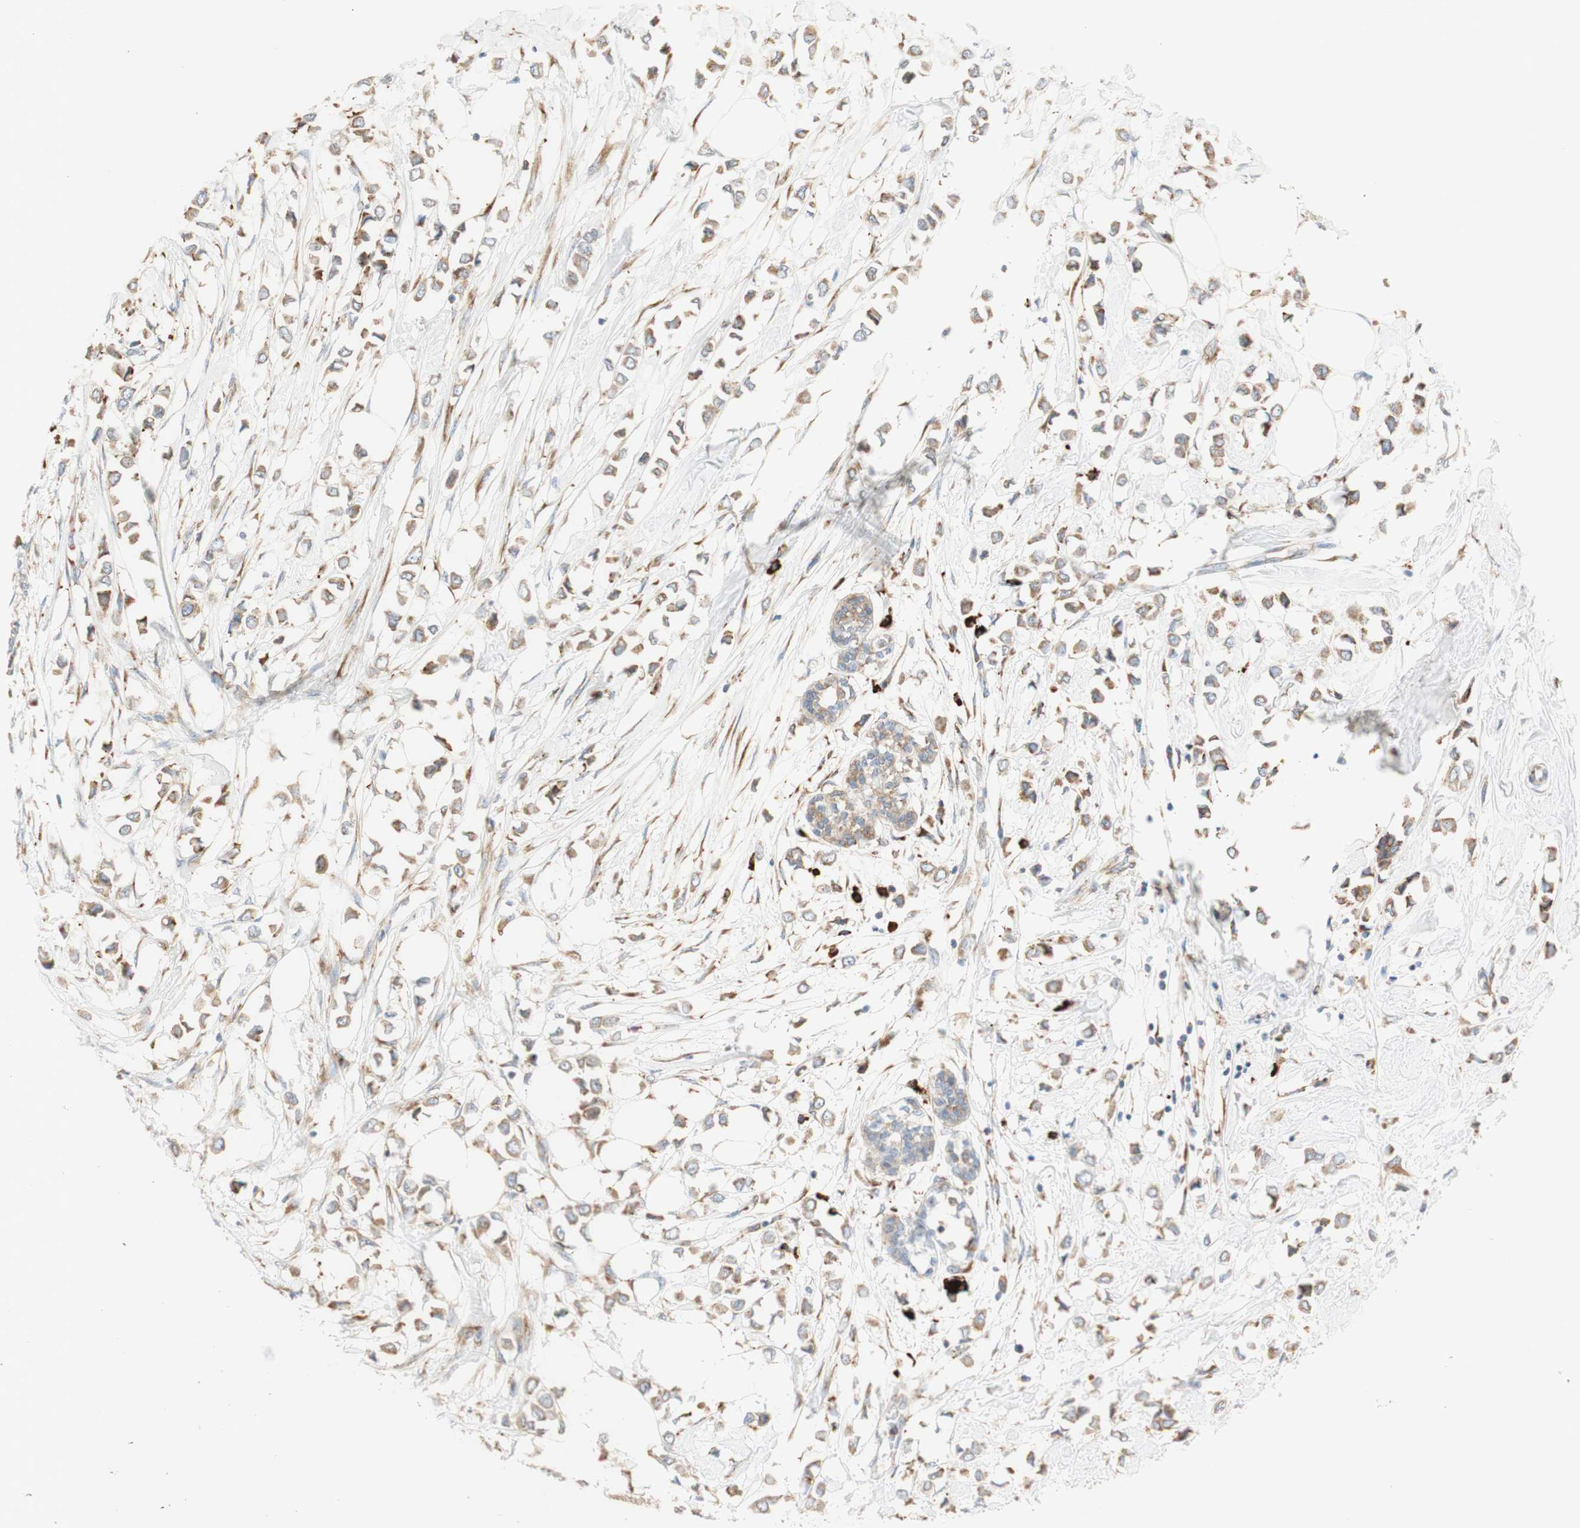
{"staining": {"intensity": "moderate", "quantity": ">75%", "location": "cytoplasmic/membranous"}, "tissue": "breast cancer", "cell_type": "Tumor cells", "image_type": "cancer", "snomed": [{"axis": "morphology", "description": "Lobular carcinoma"}, {"axis": "topography", "description": "Breast"}], "caption": "Breast lobular carcinoma tissue displays moderate cytoplasmic/membranous positivity in about >75% of tumor cells", "gene": "MANF", "patient": {"sex": "female", "age": 51}}